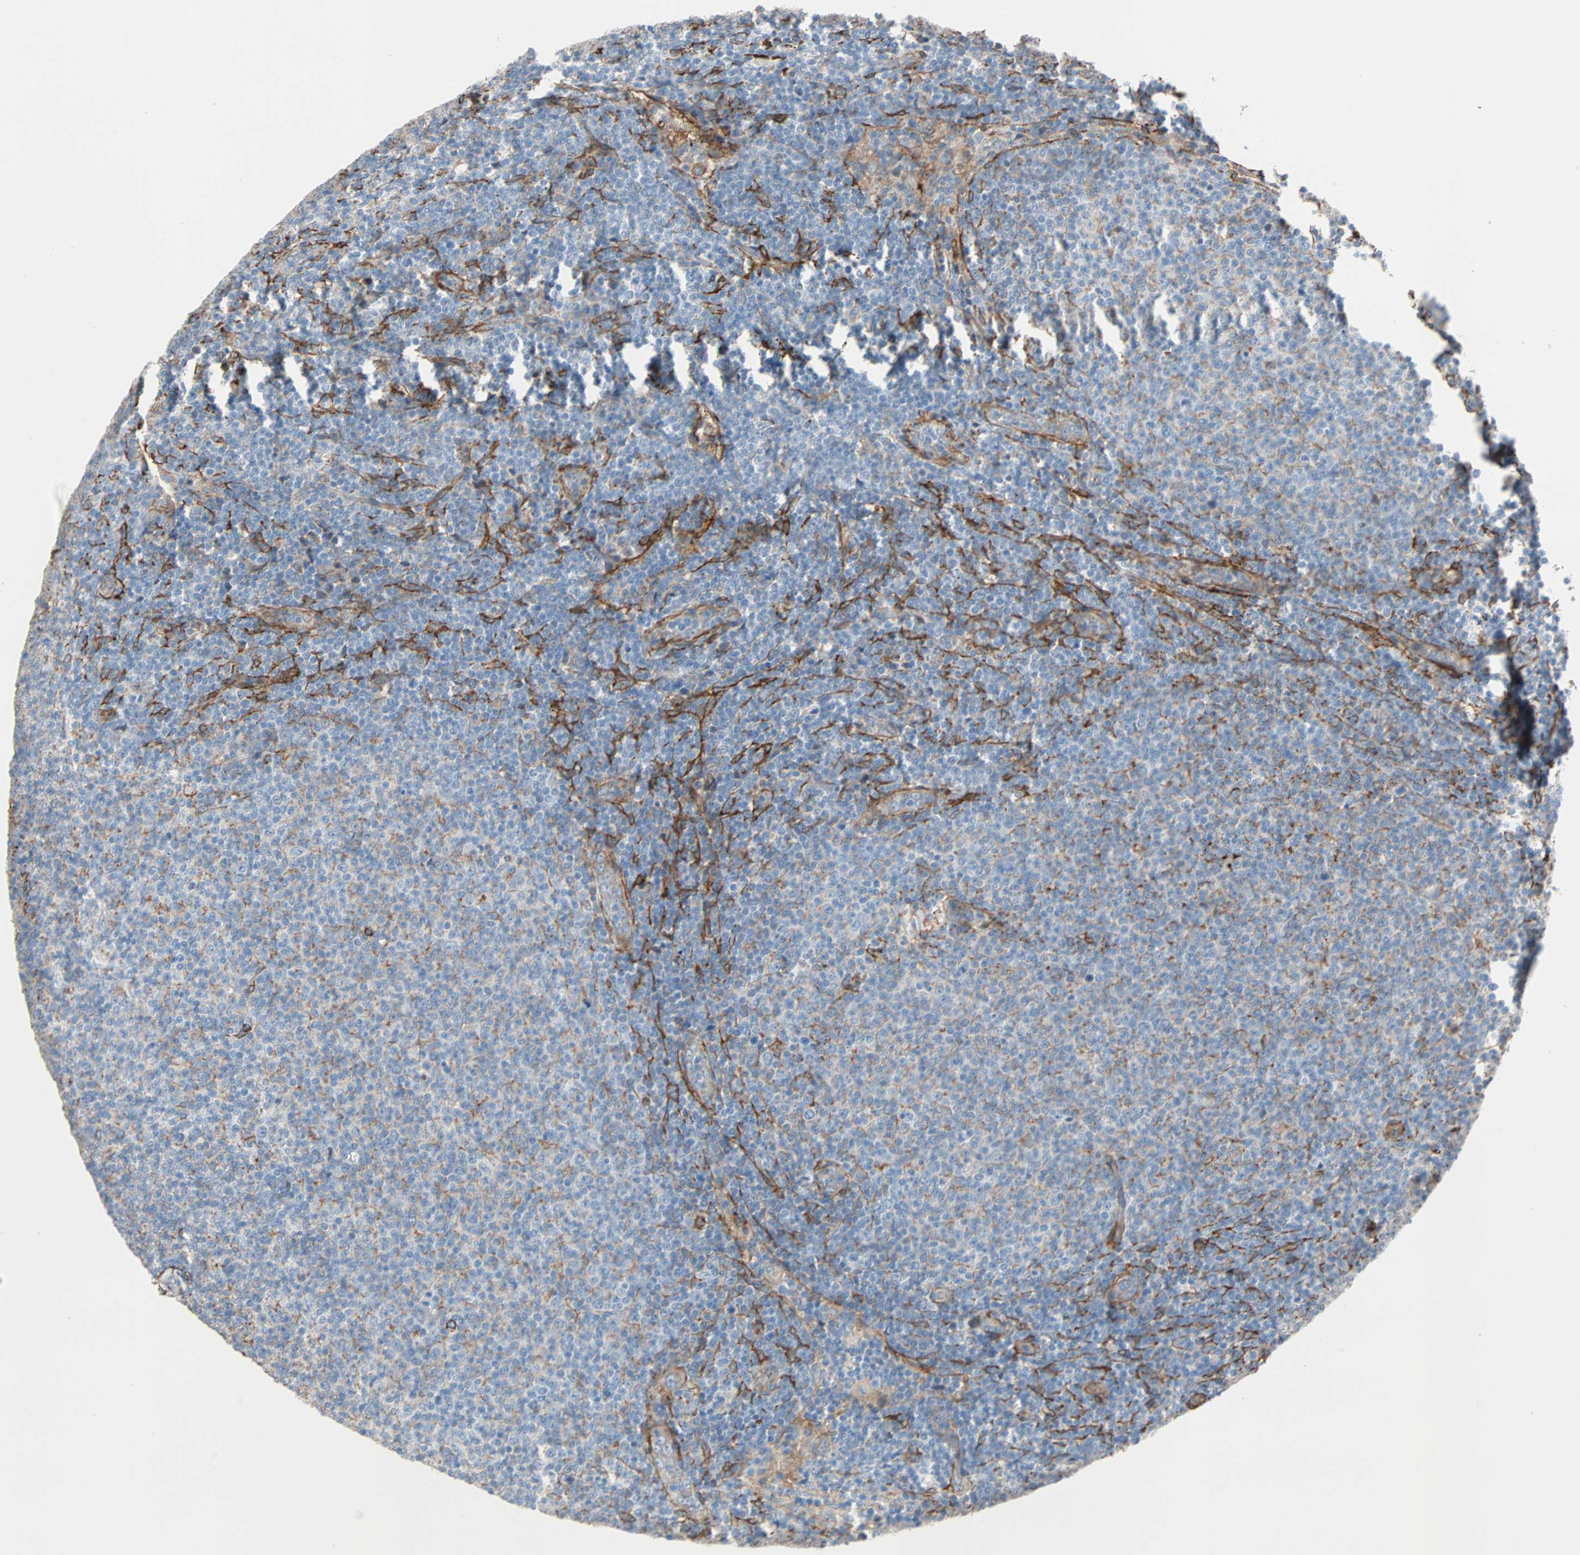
{"staining": {"intensity": "weak", "quantity": "<25%", "location": "cytoplasmic/membranous"}, "tissue": "lymphoma", "cell_type": "Tumor cells", "image_type": "cancer", "snomed": [{"axis": "morphology", "description": "Malignant lymphoma, non-Hodgkin's type, Low grade"}, {"axis": "topography", "description": "Lymph node"}], "caption": "A high-resolution image shows IHC staining of lymphoma, which displays no significant positivity in tumor cells.", "gene": "EPB41L2", "patient": {"sex": "male", "age": 66}}